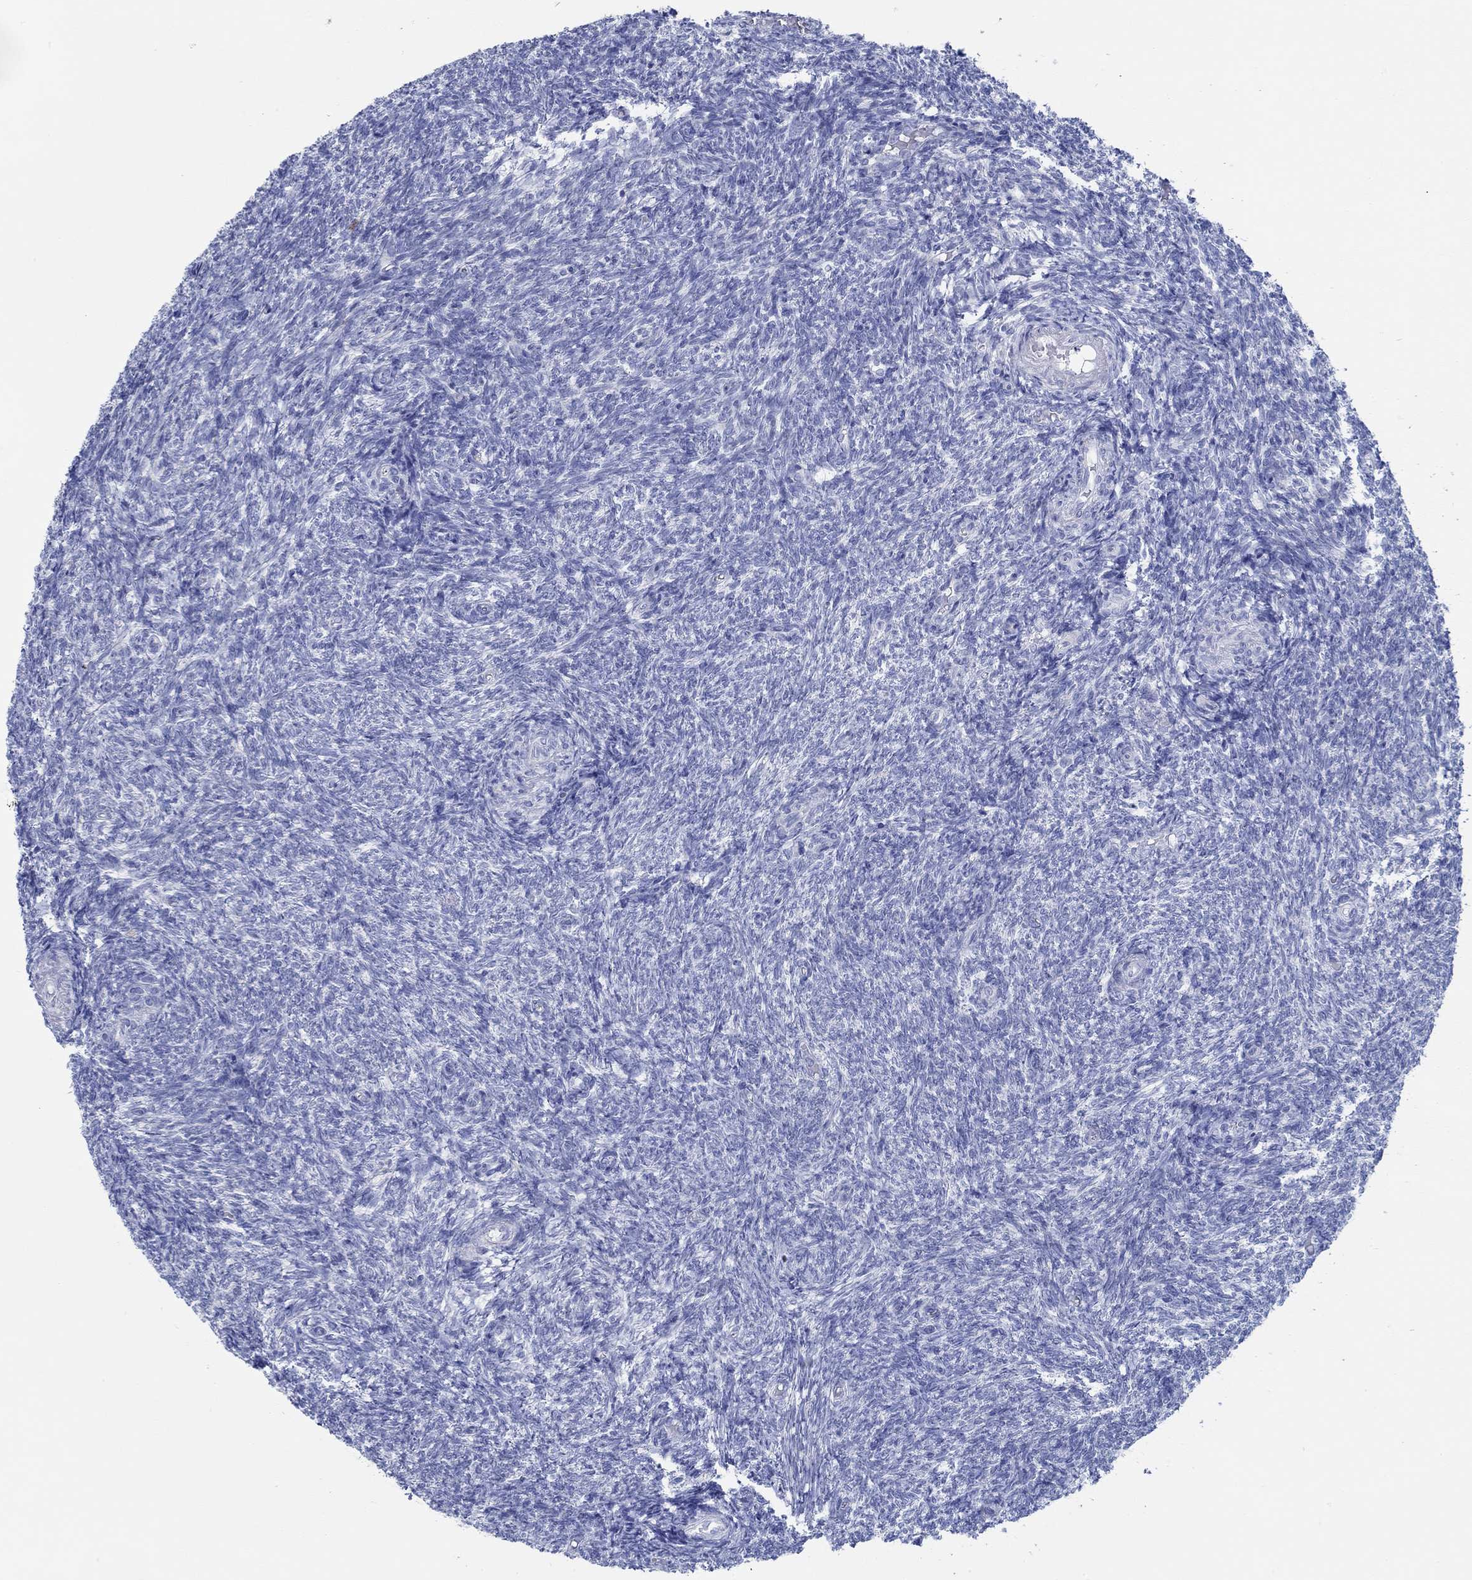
{"staining": {"intensity": "negative", "quantity": "none", "location": "none"}, "tissue": "ovary", "cell_type": "Follicle cells", "image_type": "normal", "snomed": [{"axis": "morphology", "description": "Normal tissue, NOS"}, {"axis": "topography", "description": "Ovary"}], "caption": "The micrograph exhibits no staining of follicle cells in benign ovary.", "gene": "IGFBP6", "patient": {"sex": "female", "age": 39}}